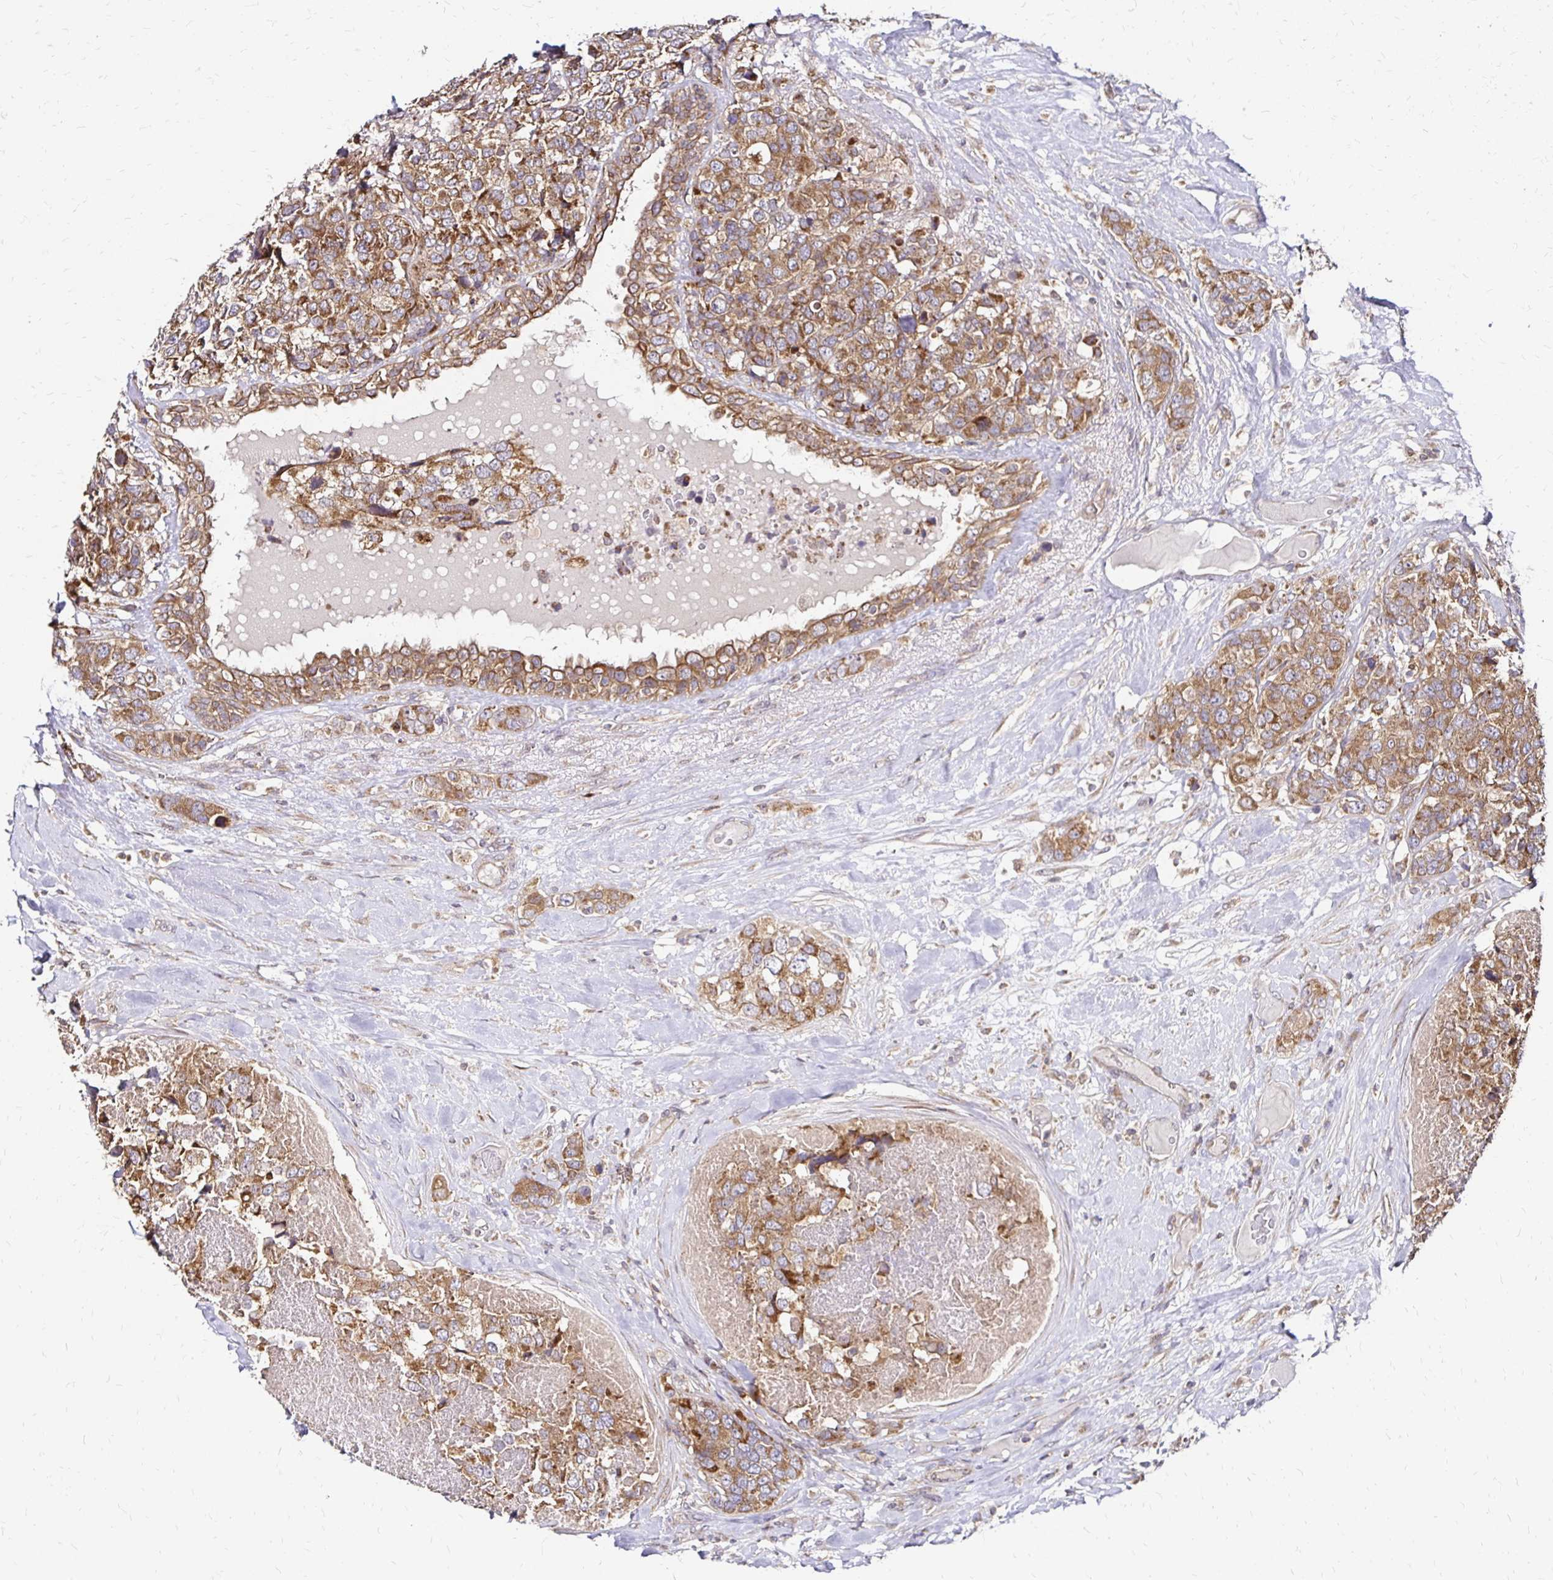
{"staining": {"intensity": "moderate", "quantity": ">75%", "location": "cytoplasmic/membranous"}, "tissue": "breast cancer", "cell_type": "Tumor cells", "image_type": "cancer", "snomed": [{"axis": "morphology", "description": "Lobular carcinoma"}, {"axis": "topography", "description": "Breast"}], "caption": "Immunohistochemical staining of human breast cancer shows moderate cytoplasmic/membranous protein expression in approximately >75% of tumor cells.", "gene": "ZW10", "patient": {"sex": "female", "age": 59}}